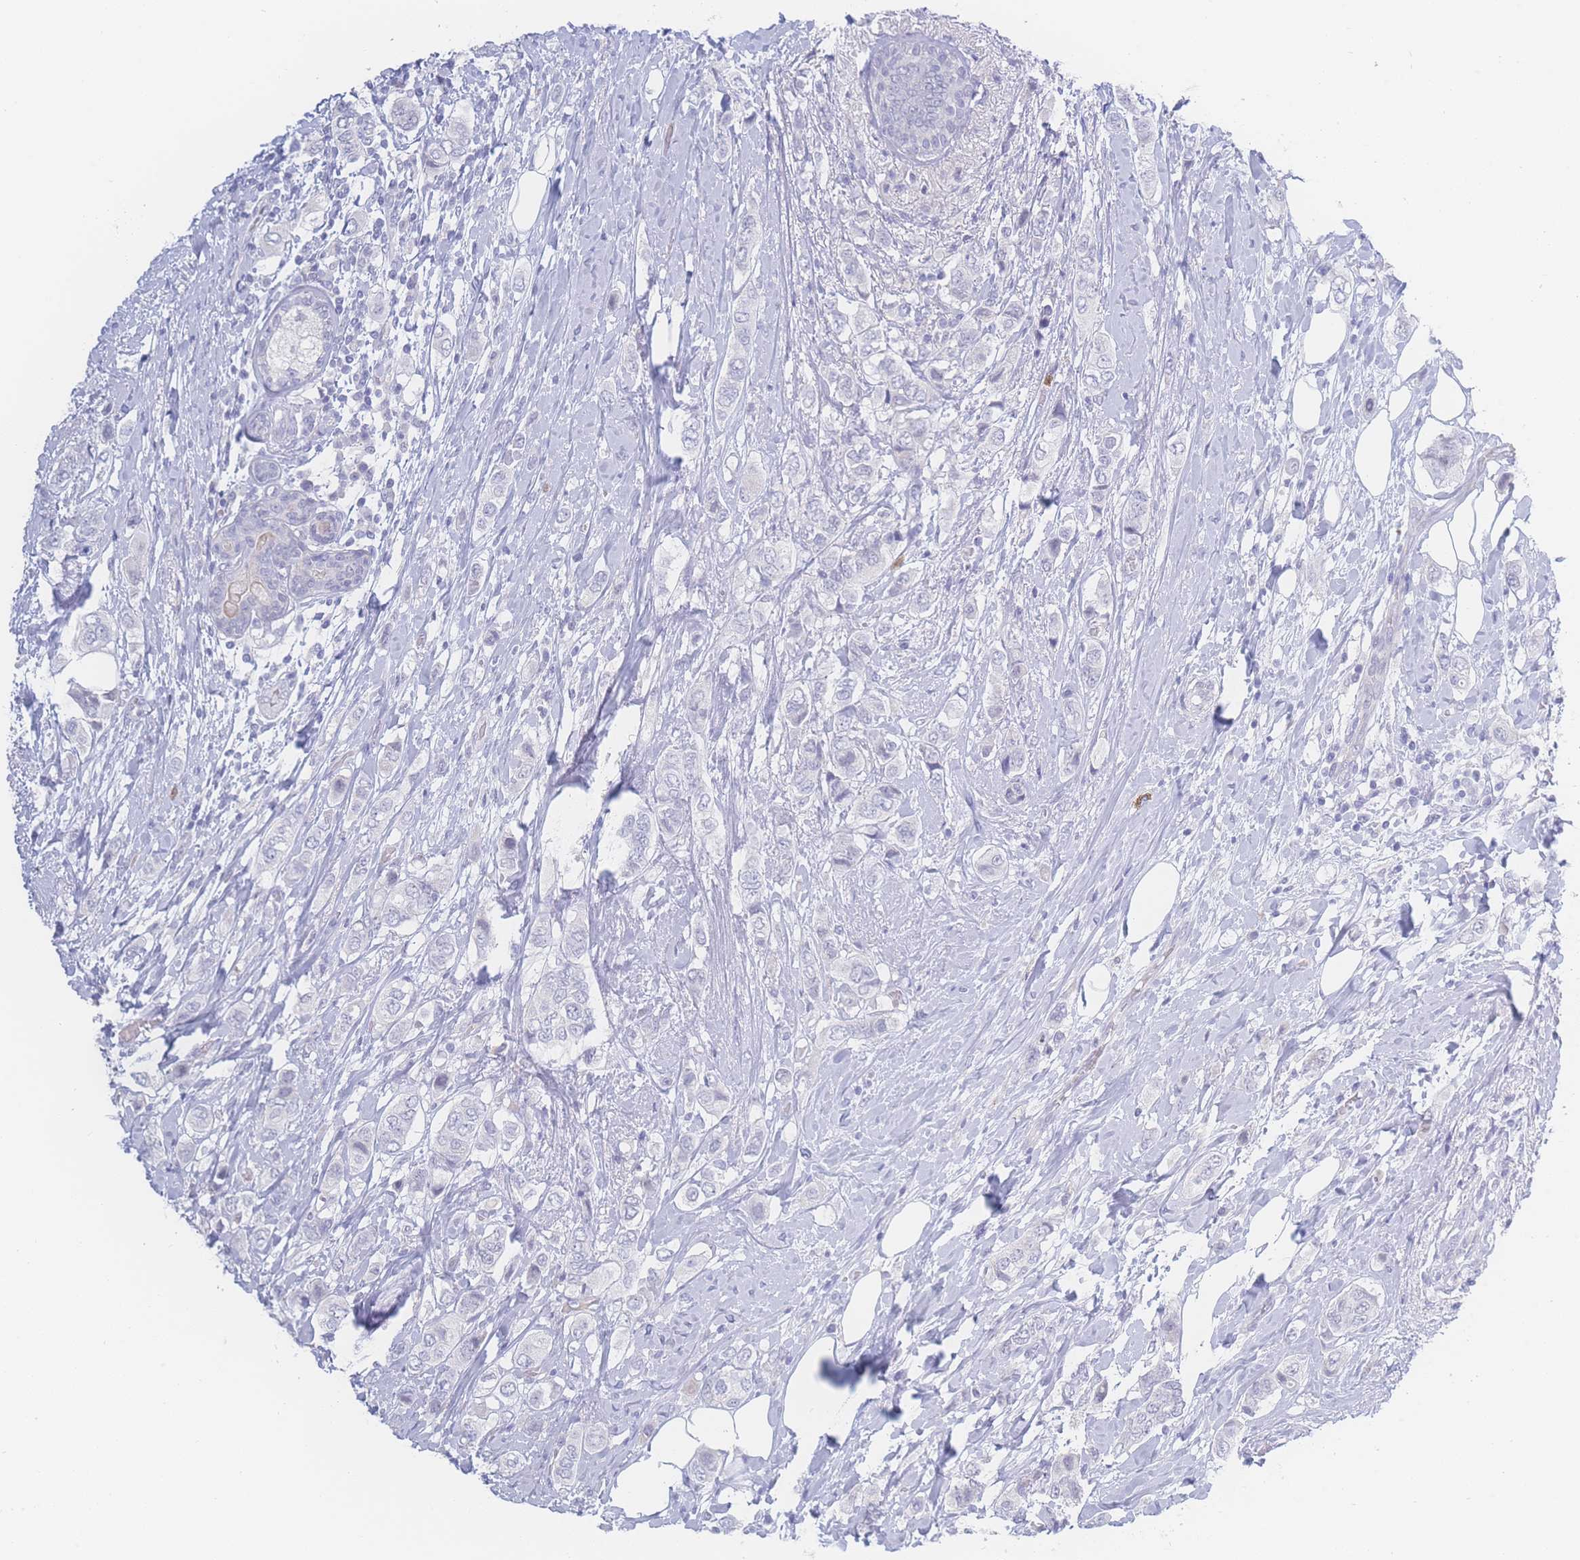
{"staining": {"intensity": "negative", "quantity": "none", "location": "none"}, "tissue": "breast cancer", "cell_type": "Tumor cells", "image_type": "cancer", "snomed": [{"axis": "morphology", "description": "Lobular carcinoma"}, {"axis": "topography", "description": "Breast"}], "caption": "This is a histopathology image of immunohistochemistry staining of breast cancer, which shows no positivity in tumor cells. (DAB immunohistochemistry (IHC) visualized using brightfield microscopy, high magnification).", "gene": "PRSS22", "patient": {"sex": "female", "age": 51}}